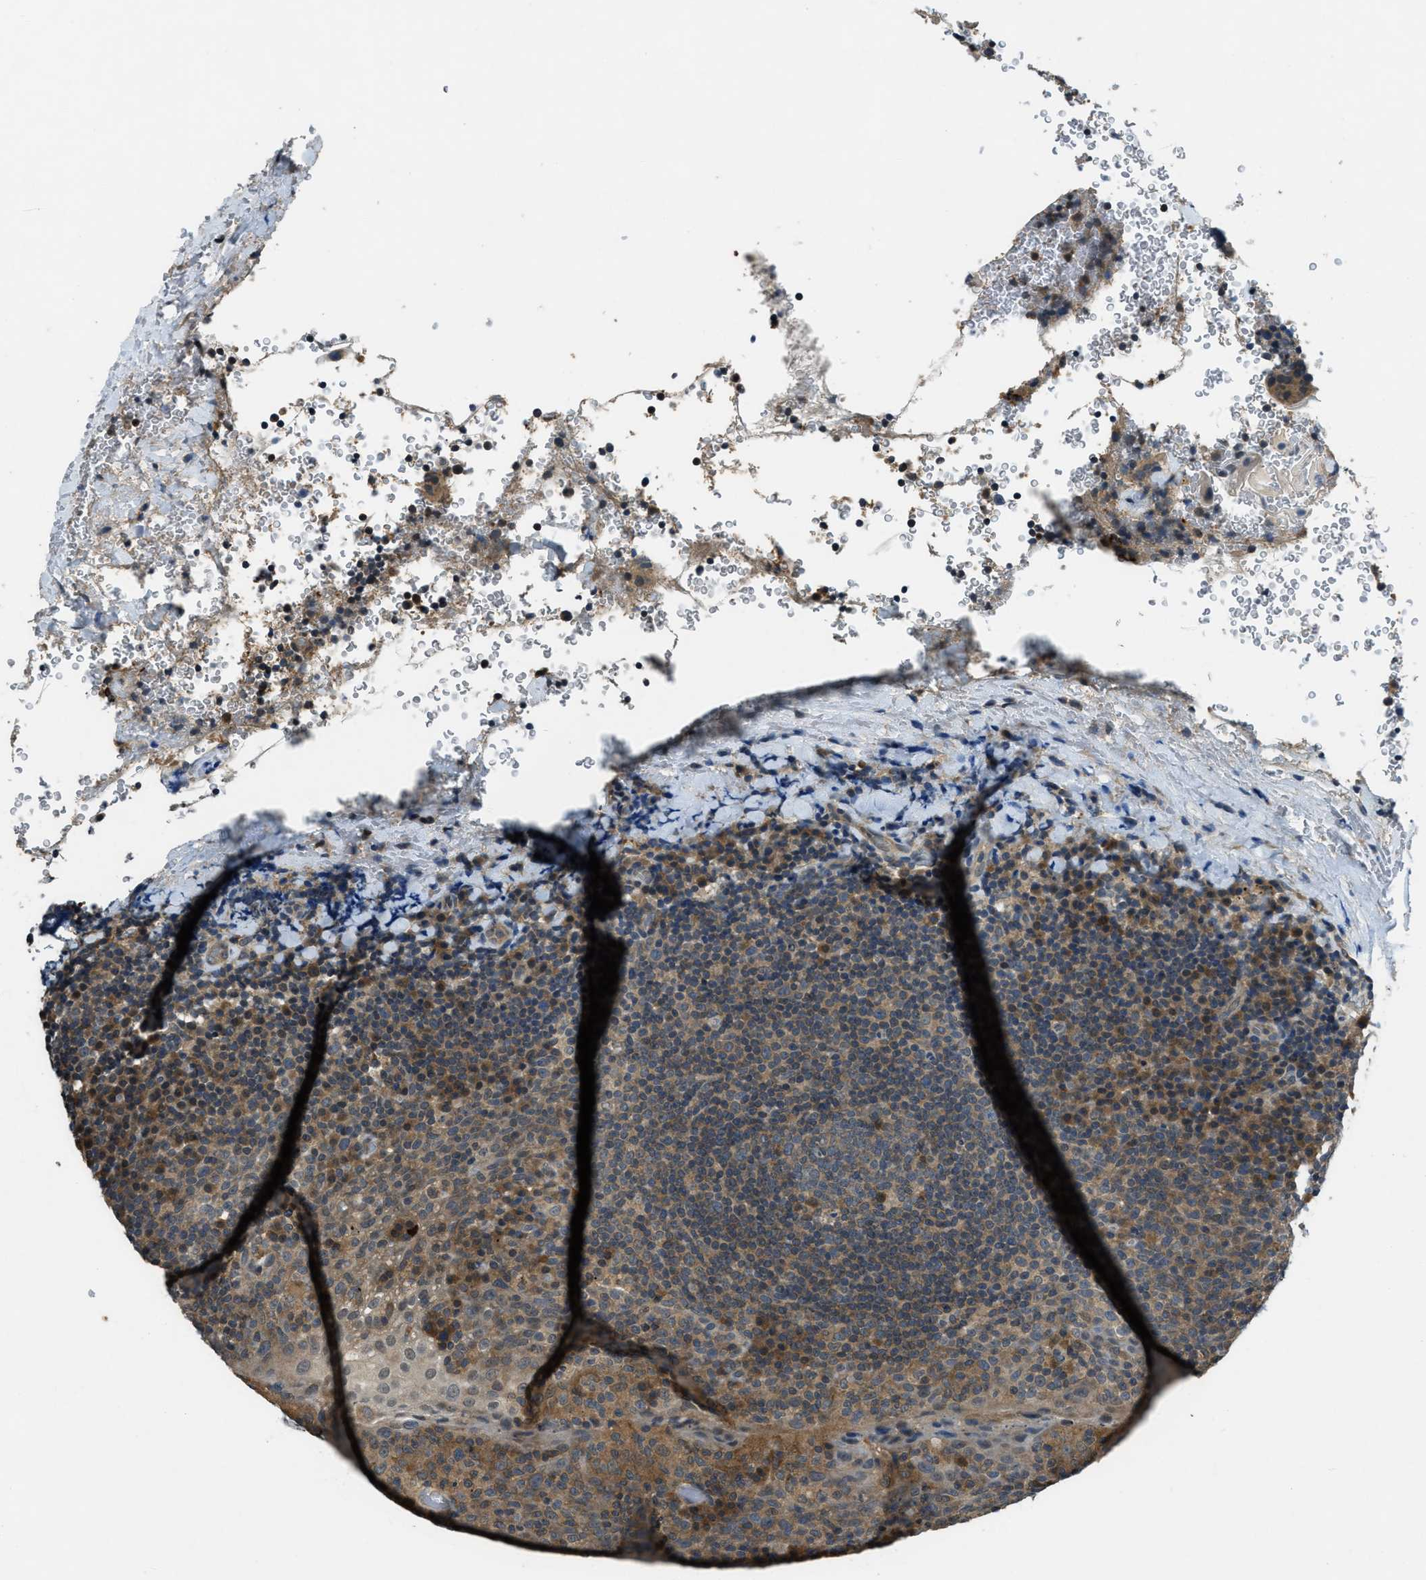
{"staining": {"intensity": "weak", "quantity": ">75%", "location": "cytoplasmic/membranous"}, "tissue": "tonsil", "cell_type": "Germinal center cells", "image_type": "normal", "snomed": [{"axis": "morphology", "description": "Normal tissue, NOS"}, {"axis": "topography", "description": "Tonsil"}], "caption": "Germinal center cells demonstrate low levels of weak cytoplasmic/membranous staining in about >75% of cells in benign tonsil.", "gene": "DUSP6", "patient": {"sex": "male", "age": 17}}